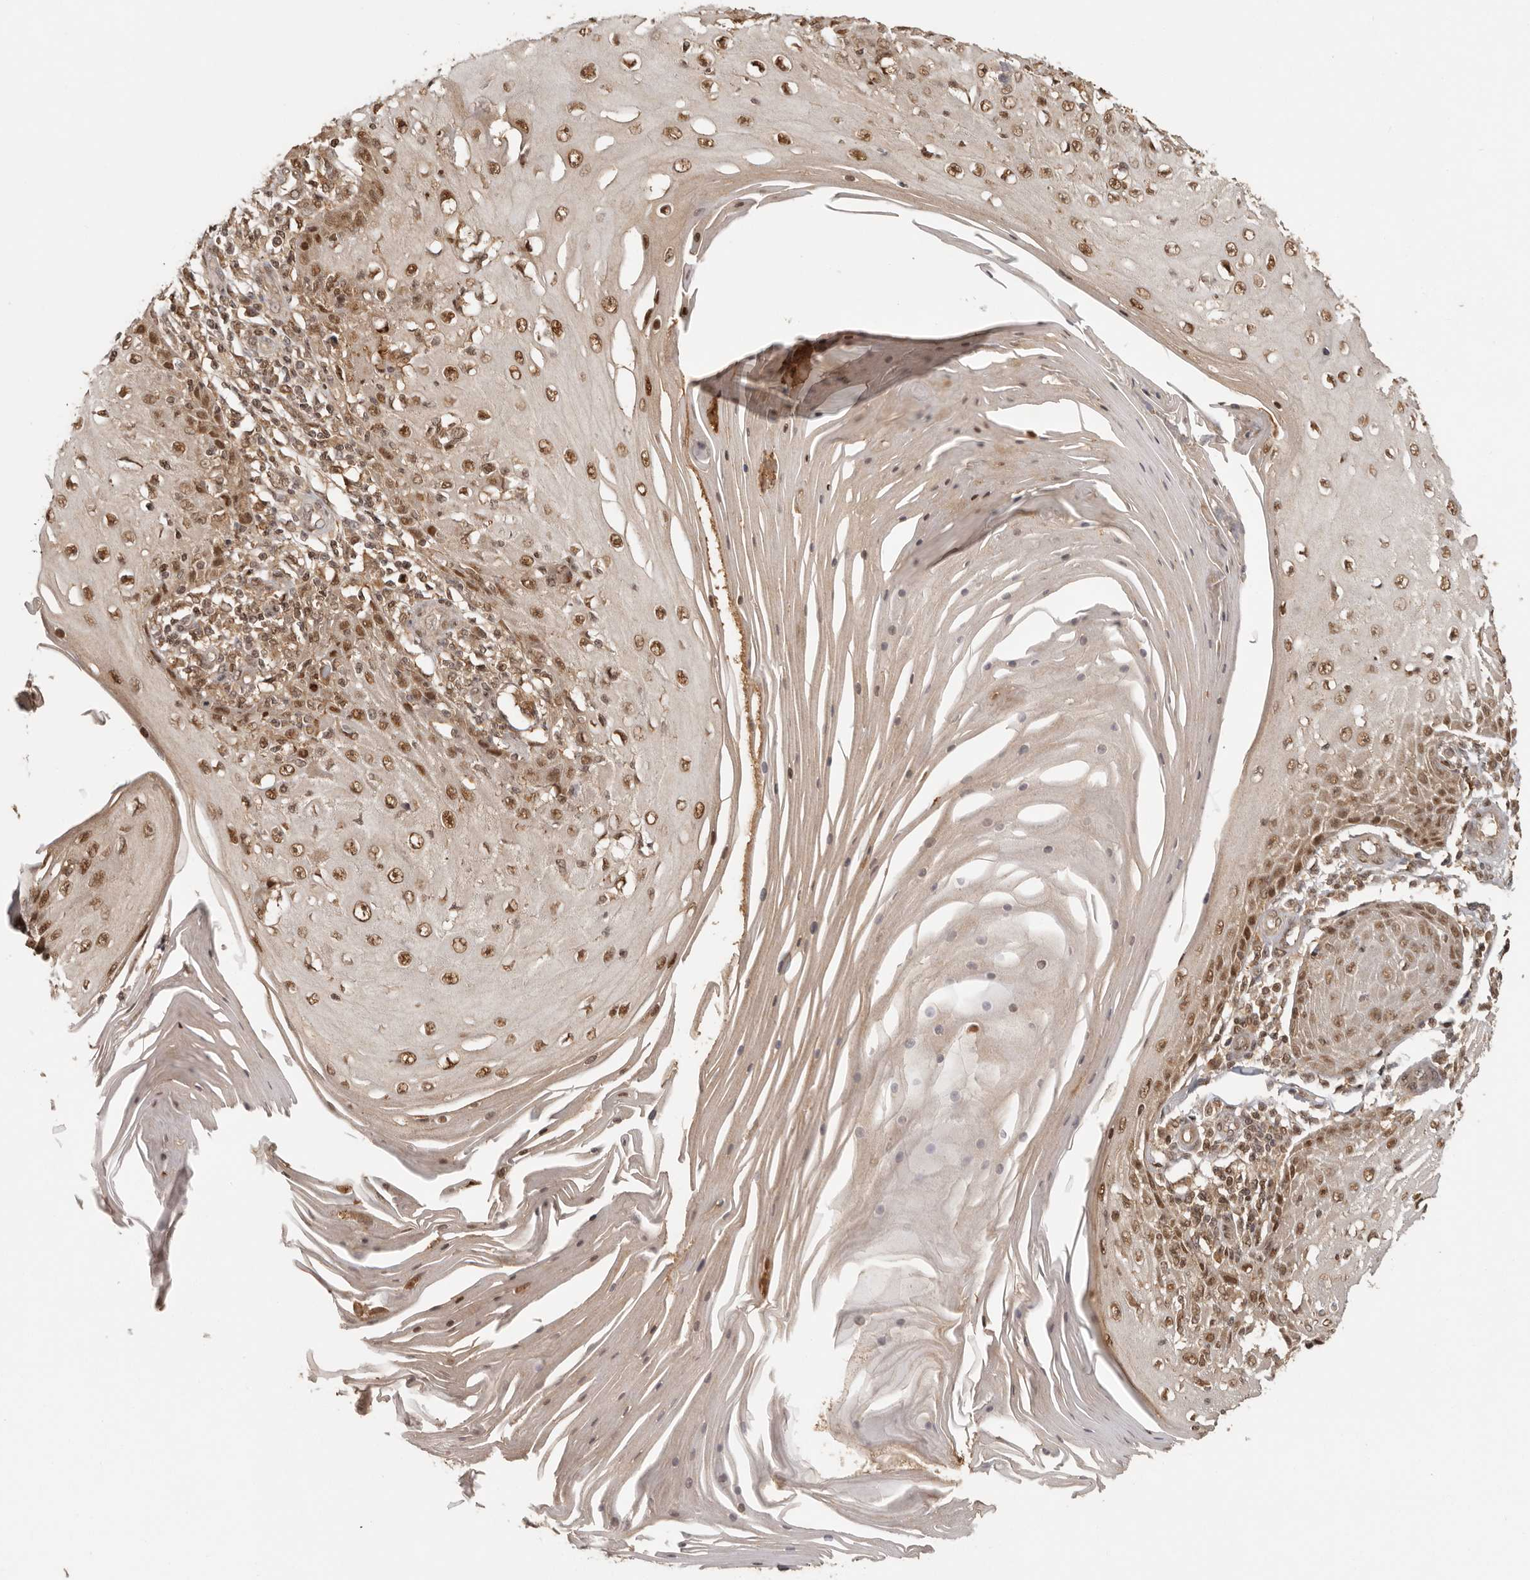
{"staining": {"intensity": "moderate", "quantity": ">75%", "location": "nuclear"}, "tissue": "skin cancer", "cell_type": "Tumor cells", "image_type": "cancer", "snomed": [{"axis": "morphology", "description": "Squamous cell carcinoma, NOS"}, {"axis": "topography", "description": "Skin"}], "caption": "A brown stain highlights moderate nuclear positivity of a protein in skin cancer tumor cells. (Brightfield microscopy of DAB IHC at high magnification).", "gene": "PSMA5", "patient": {"sex": "female", "age": 73}}